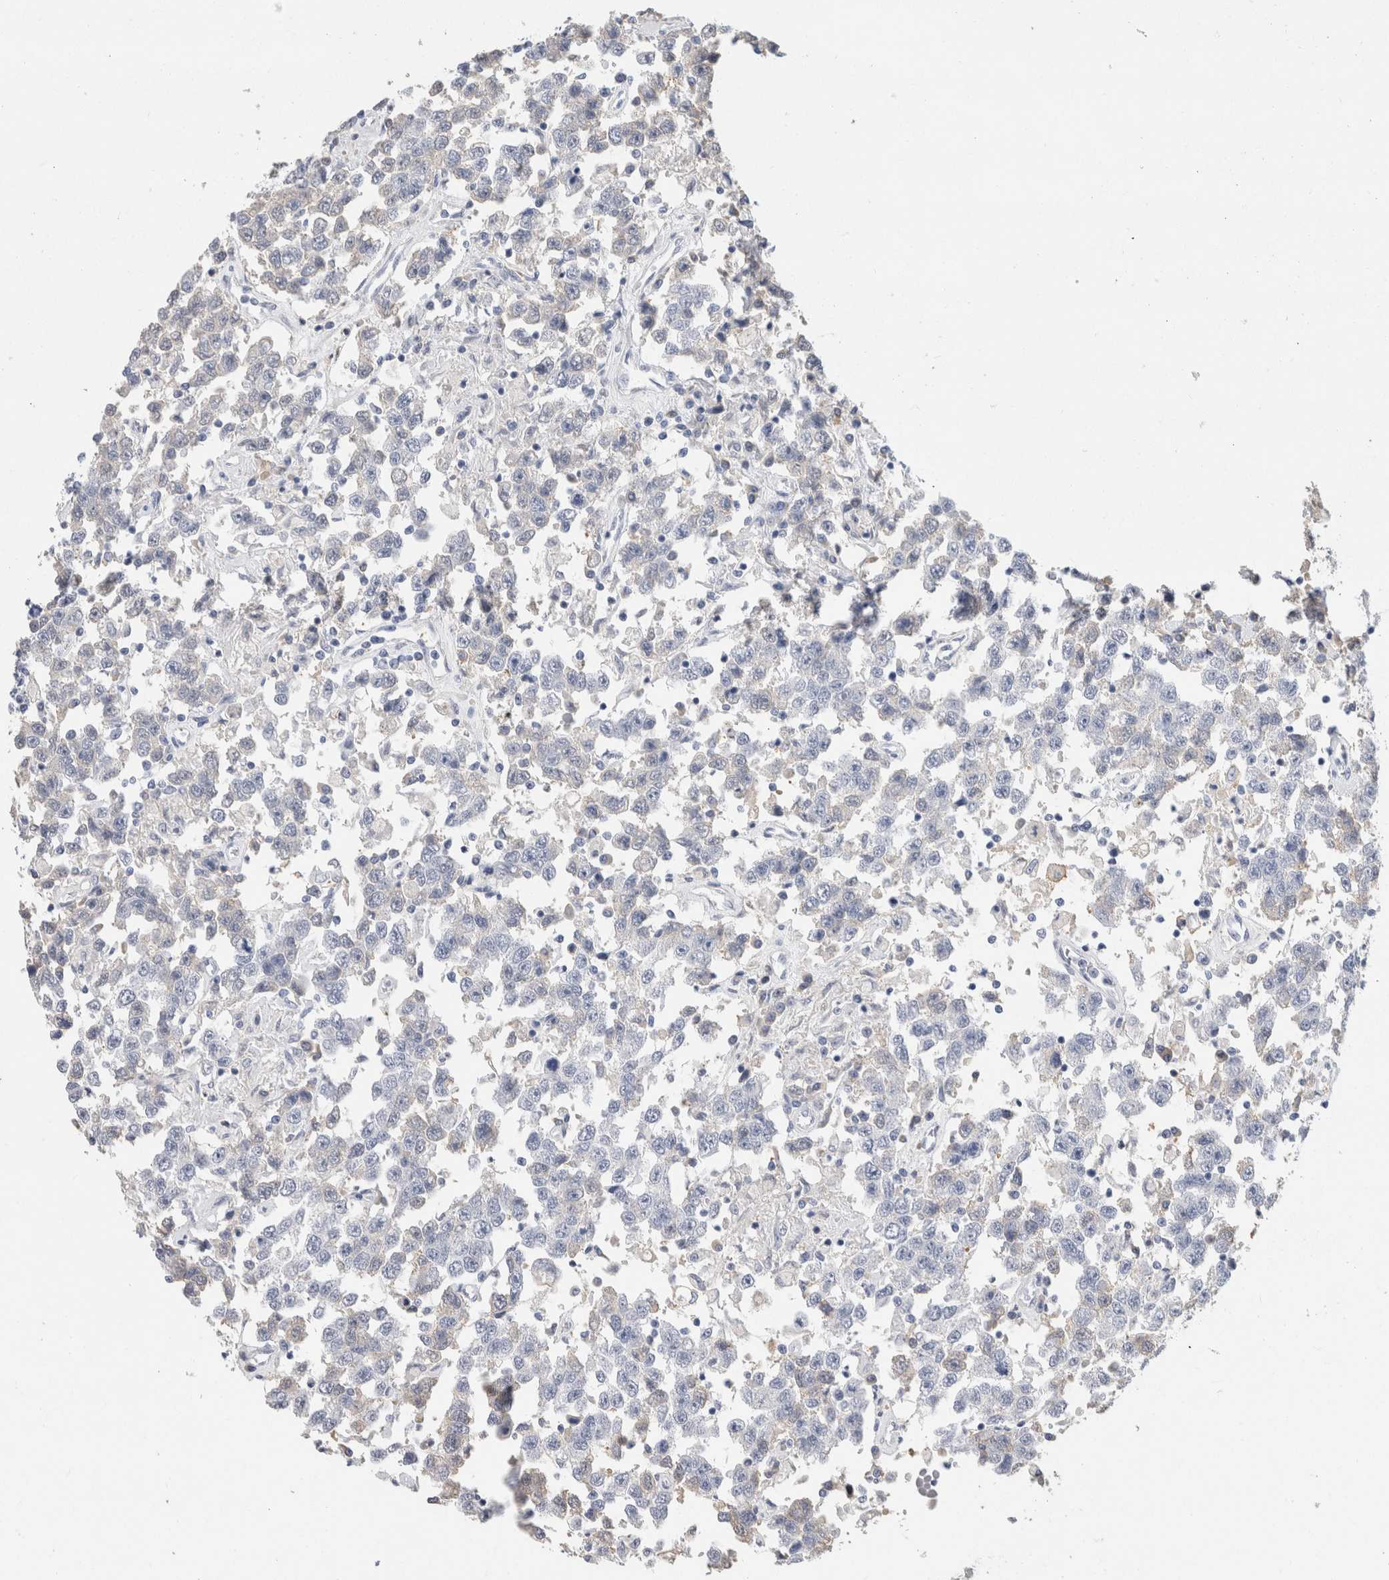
{"staining": {"intensity": "negative", "quantity": "none", "location": "none"}, "tissue": "testis cancer", "cell_type": "Tumor cells", "image_type": "cancer", "snomed": [{"axis": "morphology", "description": "Seminoma, NOS"}, {"axis": "topography", "description": "Testis"}], "caption": "The IHC image has no significant positivity in tumor cells of testis seminoma tissue.", "gene": "SCGB1A1", "patient": {"sex": "male", "age": 41}}